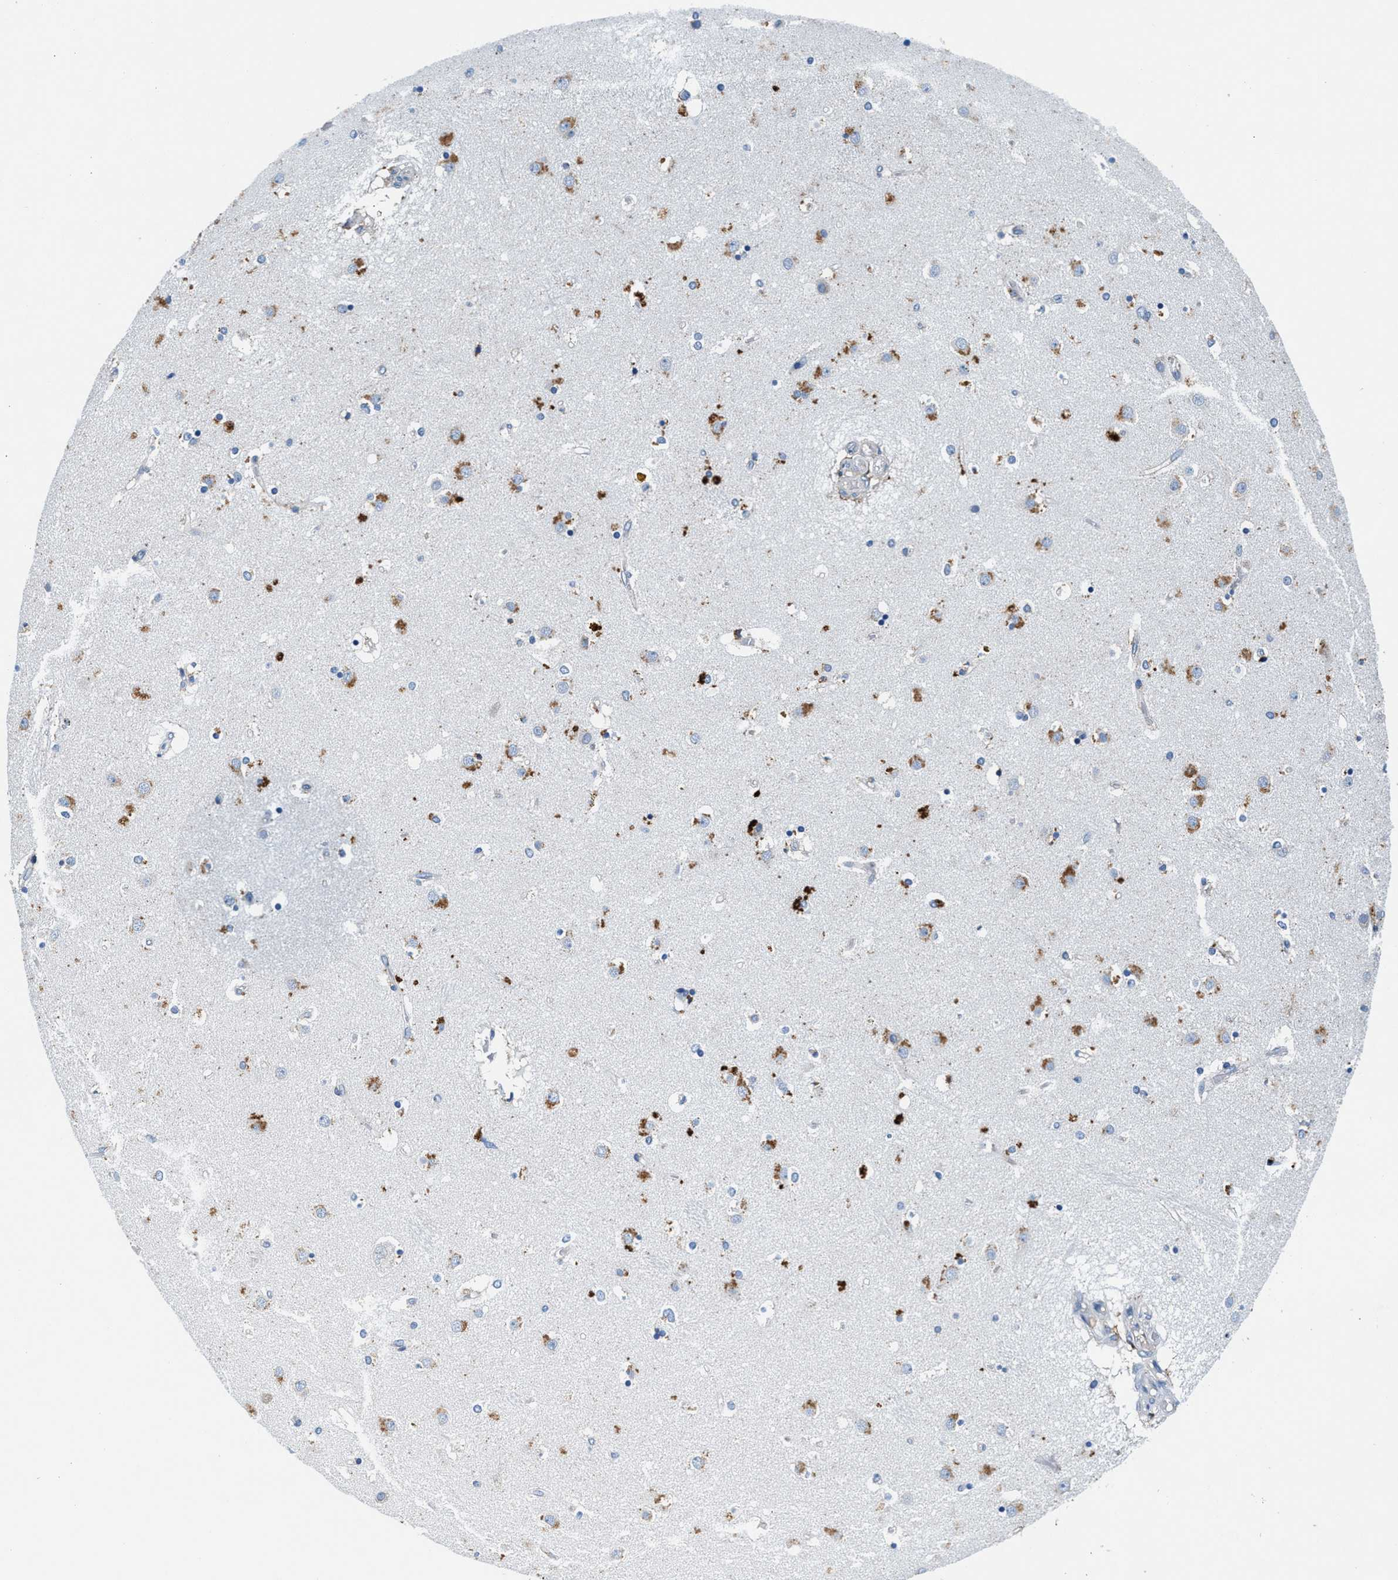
{"staining": {"intensity": "weak", "quantity": "<25%", "location": "cytoplasmic/membranous"}, "tissue": "caudate", "cell_type": "Glial cells", "image_type": "normal", "snomed": [{"axis": "morphology", "description": "Normal tissue, NOS"}, {"axis": "topography", "description": "Lateral ventricle wall"}], "caption": "An image of caudate stained for a protein displays no brown staining in glial cells. (DAB (3,3'-diaminobenzidine) immunohistochemistry with hematoxylin counter stain).", "gene": "SLFN11", "patient": {"sex": "male", "age": 70}}